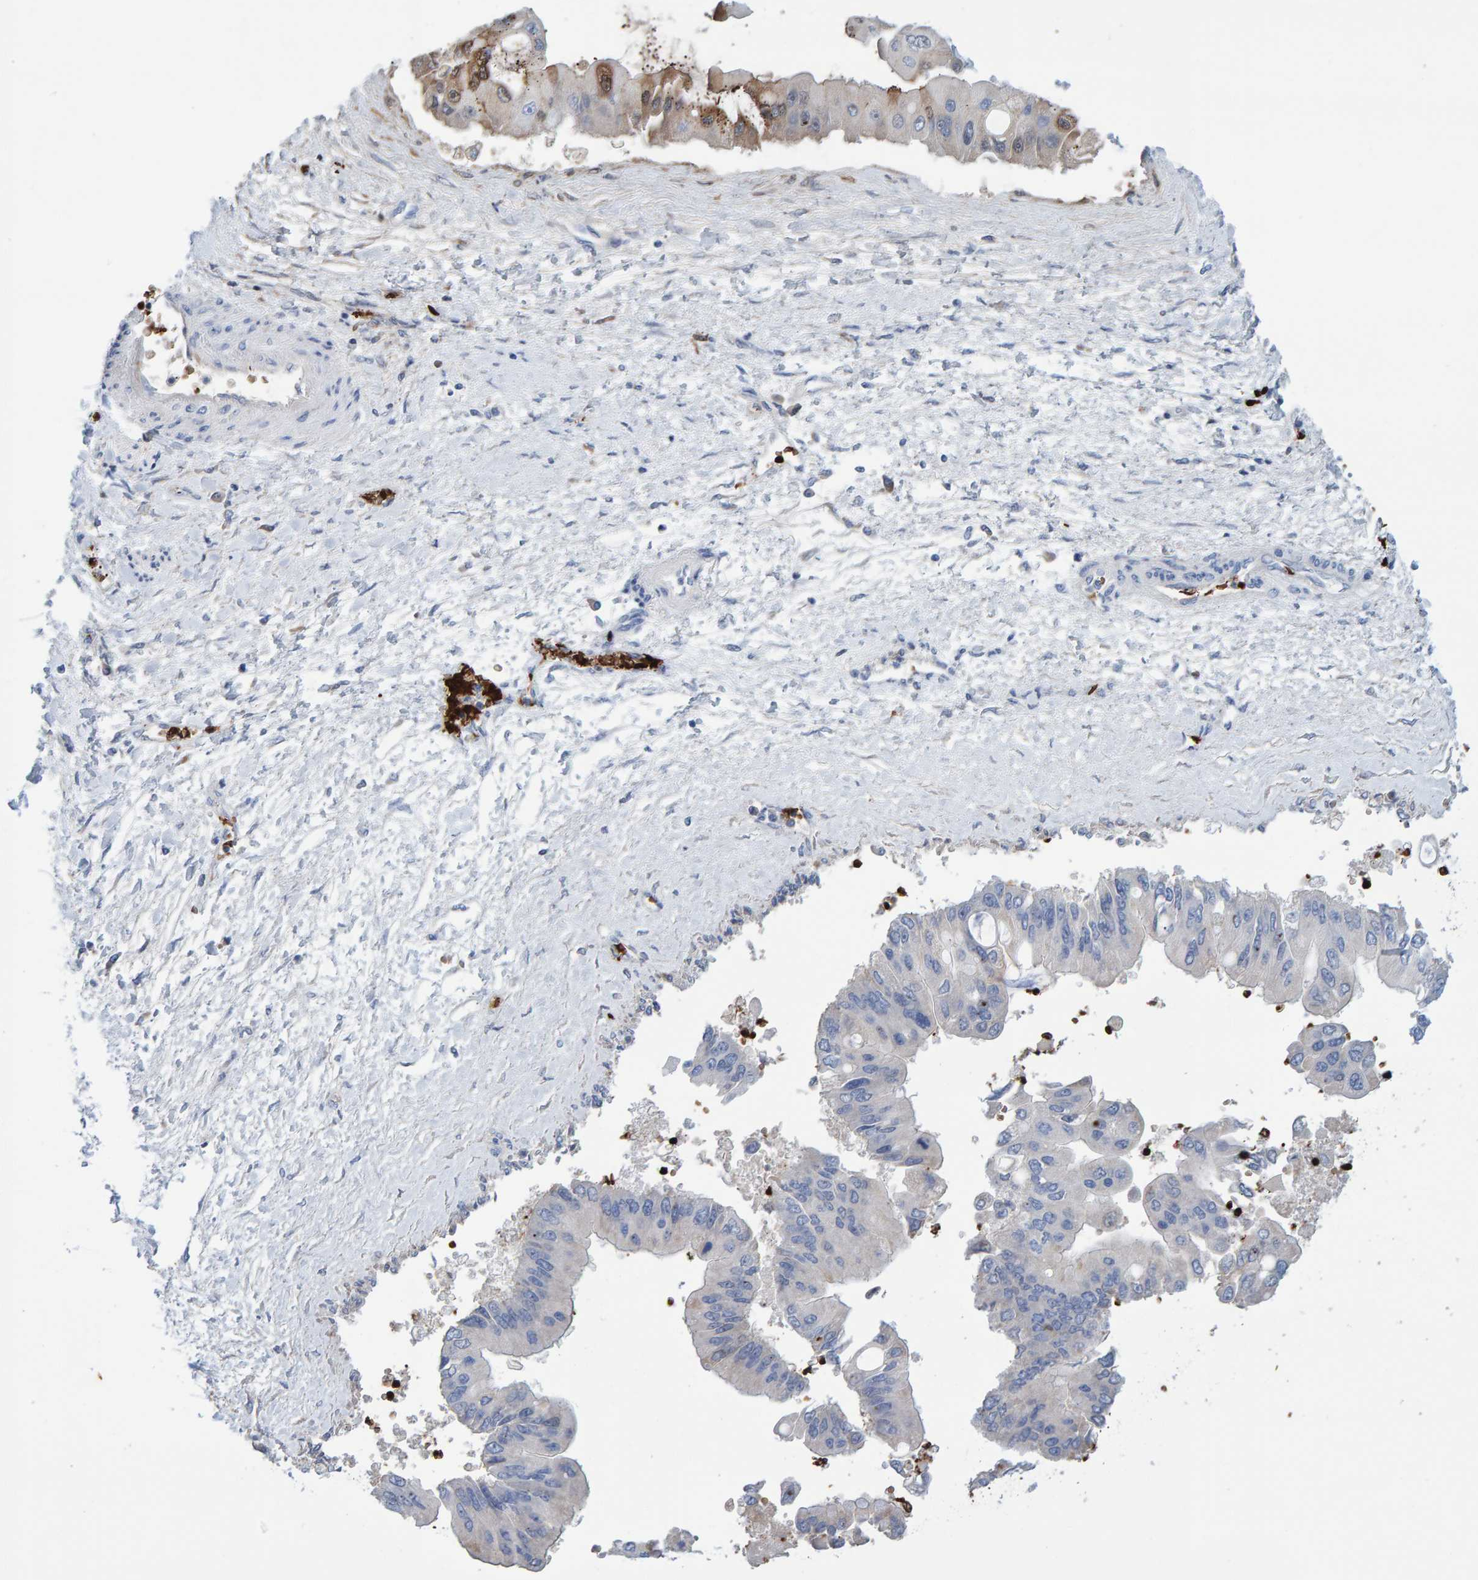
{"staining": {"intensity": "weak", "quantity": "25%-75%", "location": "cytoplasmic/membranous"}, "tissue": "liver cancer", "cell_type": "Tumor cells", "image_type": "cancer", "snomed": [{"axis": "morphology", "description": "Cholangiocarcinoma"}, {"axis": "topography", "description": "Liver"}], "caption": "IHC photomicrograph of neoplastic tissue: human cholangiocarcinoma (liver) stained using immunohistochemistry displays low levels of weak protein expression localized specifically in the cytoplasmic/membranous of tumor cells, appearing as a cytoplasmic/membranous brown color.", "gene": "VPS9D1", "patient": {"sex": "male", "age": 50}}